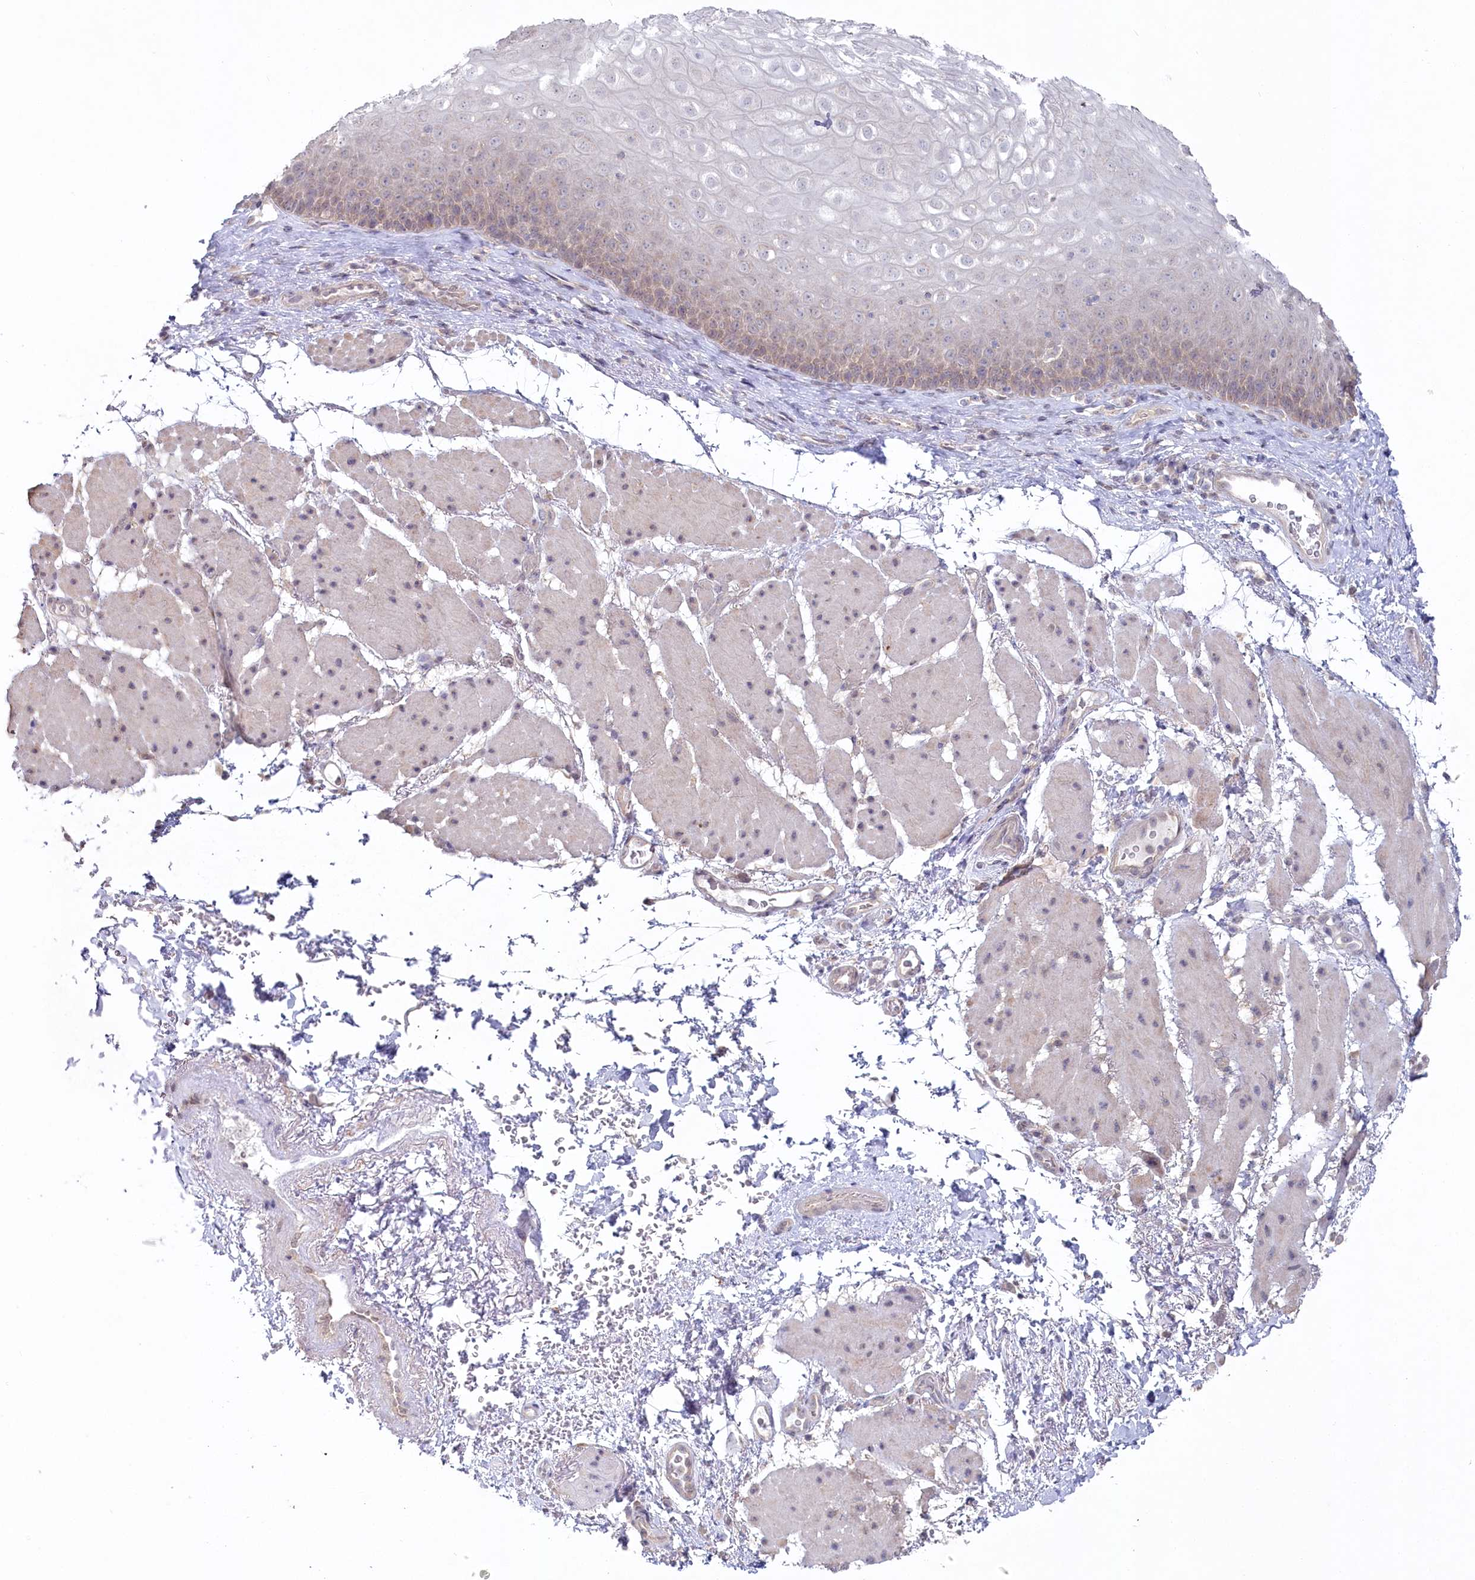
{"staining": {"intensity": "negative", "quantity": "none", "location": "none"}, "tissue": "esophagus", "cell_type": "Squamous epithelial cells", "image_type": "normal", "snomed": [{"axis": "morphology", "description": "Normal tissue, NOS"}, {"axis": "topography", "description": "Esophagus"}], "caption": "There is no significant expression in squamous epithelial cells of esophagus. The staining was performed using DAB to visualize the protein expression in brown, while the nuclei were stained in blue with hematoxylin (Magnification: 20x).", "gene": "AAMDC", "patient": {"sex": "female", "age": 66}}